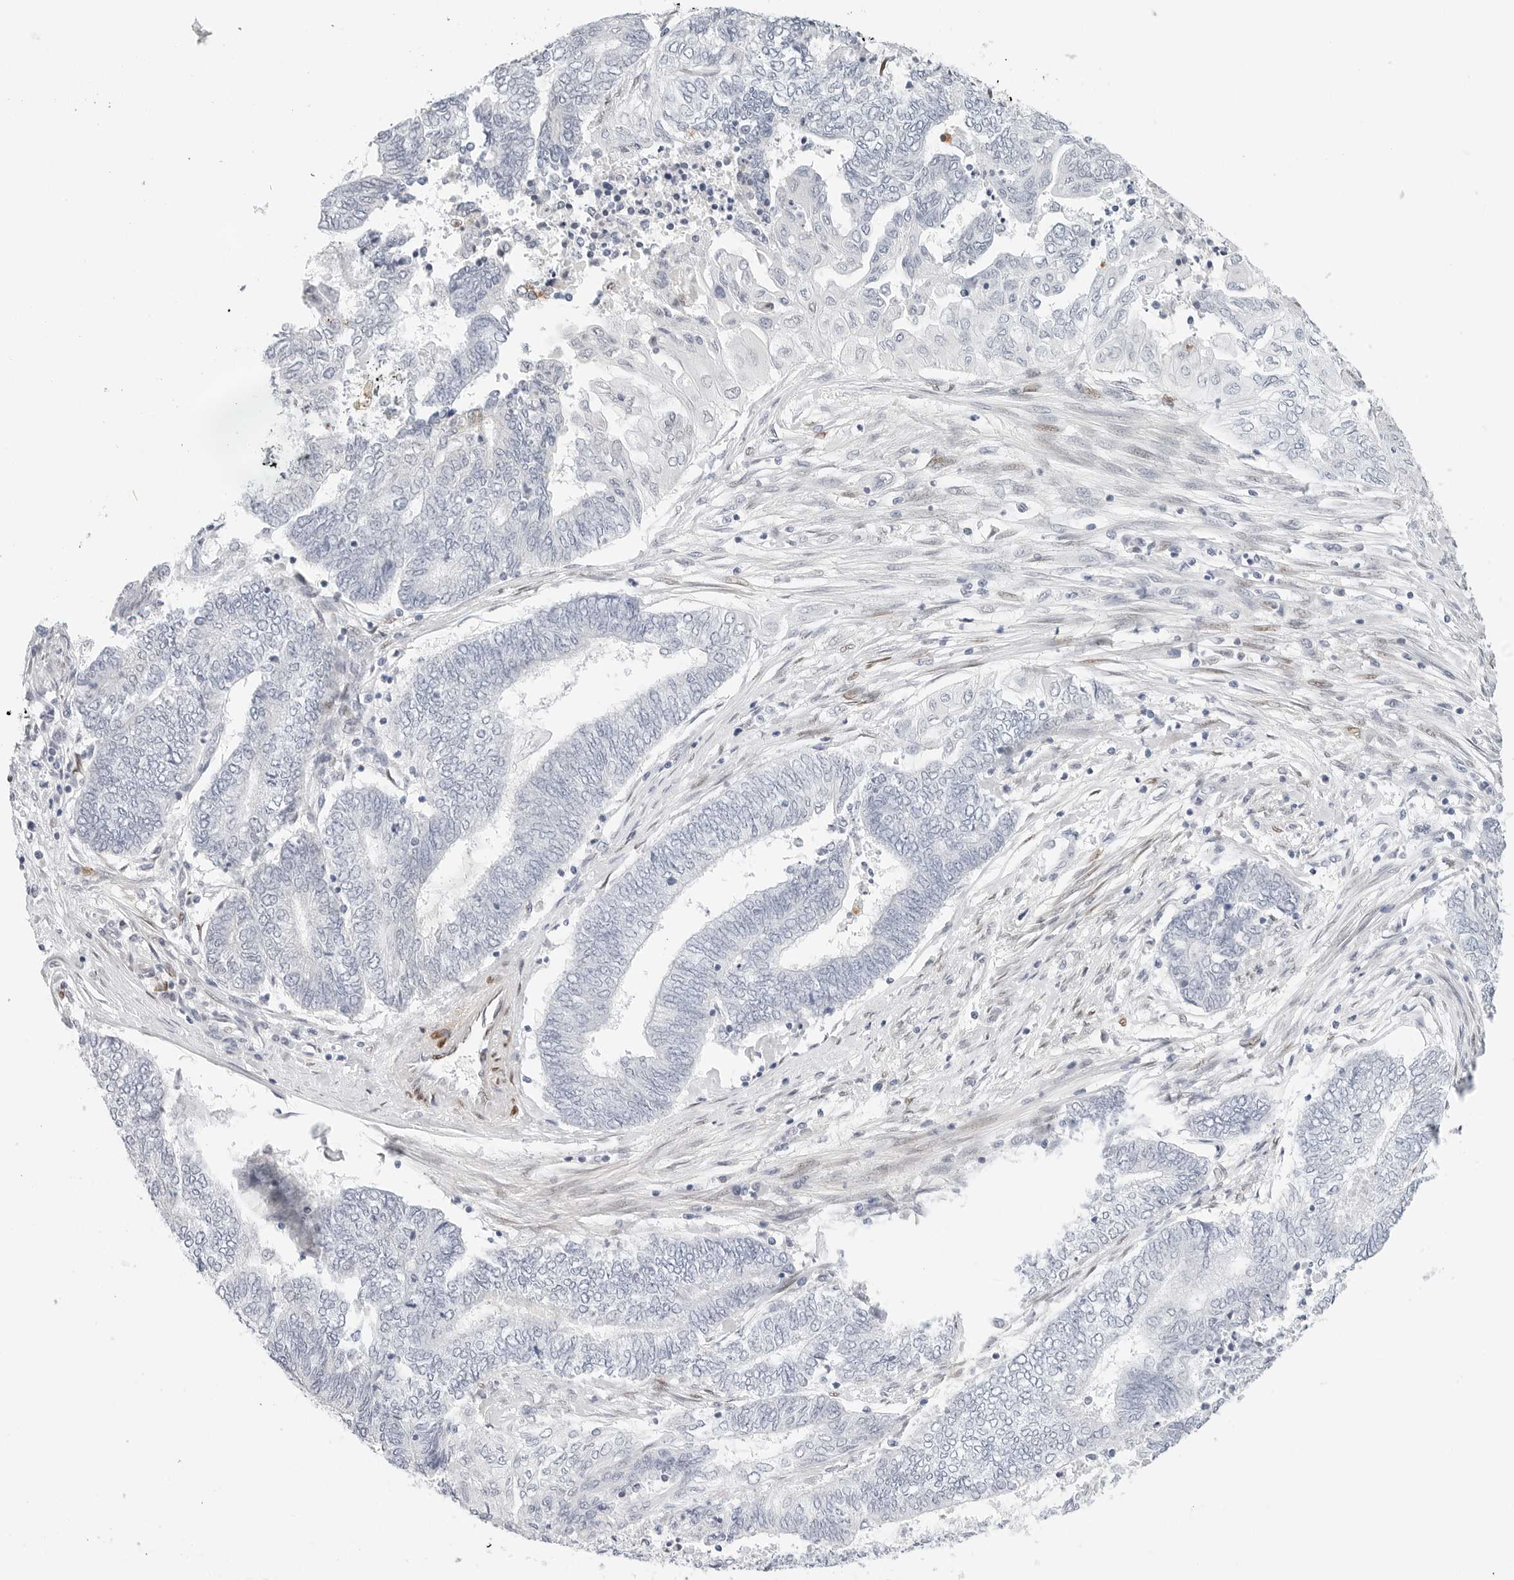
{"staining": {"intensity": "negative", "quantity": "none", "location": "none"}, "tissue": "endometrial cancer", "cell_type": "Tumor cells", "image_type": "cancer", "snomed": [{"axis": "morphology", "description": "Adenocarcinoma, NOS"}, {"axis": "topography", "description": "Uterus"}, {"axis": "topography", "description": "Endometrium"}], "caption": "Immunohistochemistry (IHC) photomicrograph of neoplastic tissue: endometrial cancer (adenocarcinoma) stained with DAB reveals no significant protein positivity in tumor cells. The staining is performed using DAB (3,3'-diaminobenzidine) brown chromogen with nuclei counter-stained in using hematoxylin.", "gene": "SPIDR", "patient": {"sex": "female", "age": 70}}